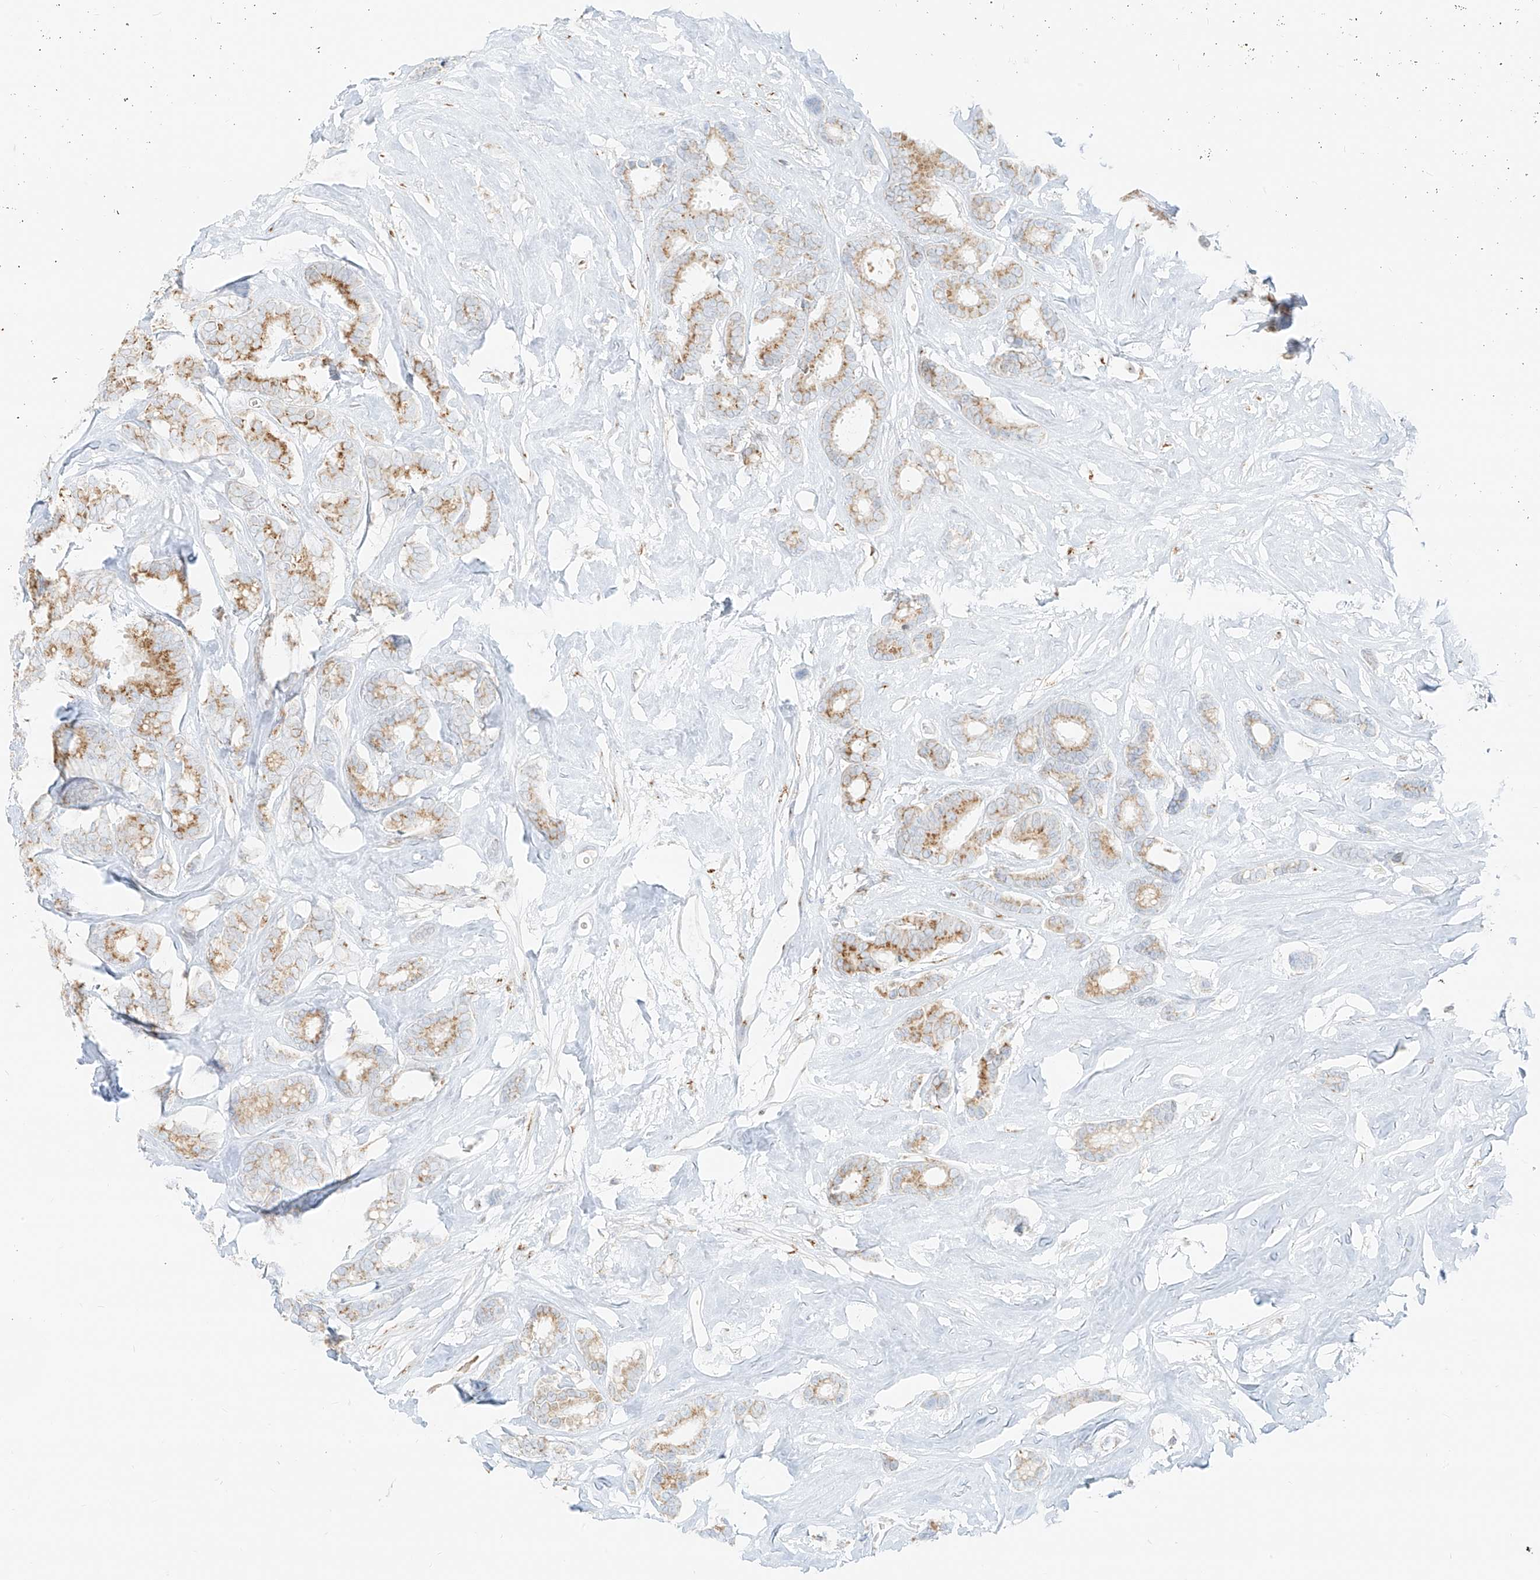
{"staining": {"intensity": "moderate", "quantity": "25%-75%", "location": "cytoplasmic/membranous"}, "tissue": "breast cancer", "cell_type": "Tumor cells", "image_type": "cancer", "snomed": [{"axis": "morphology", "description": "Duct carcinoma"}, {"axis": "topography", "description": "Breast"}], "caption": "Infiltrating ductal carcinoma (breast) stained with immunohistochemistry (IHC) demonstrates moderate cytoplasmic/membranous staining in about 25%-75% of tumor cells. The staining is performed using DAB (3,3'-diaminobenzidine) brown chromogen to label protein expression. The nuclei are counter-stained blue using hematoxylin.", "gene": "TMEM87B", "patient": {"sex": "female", "age": 87}}